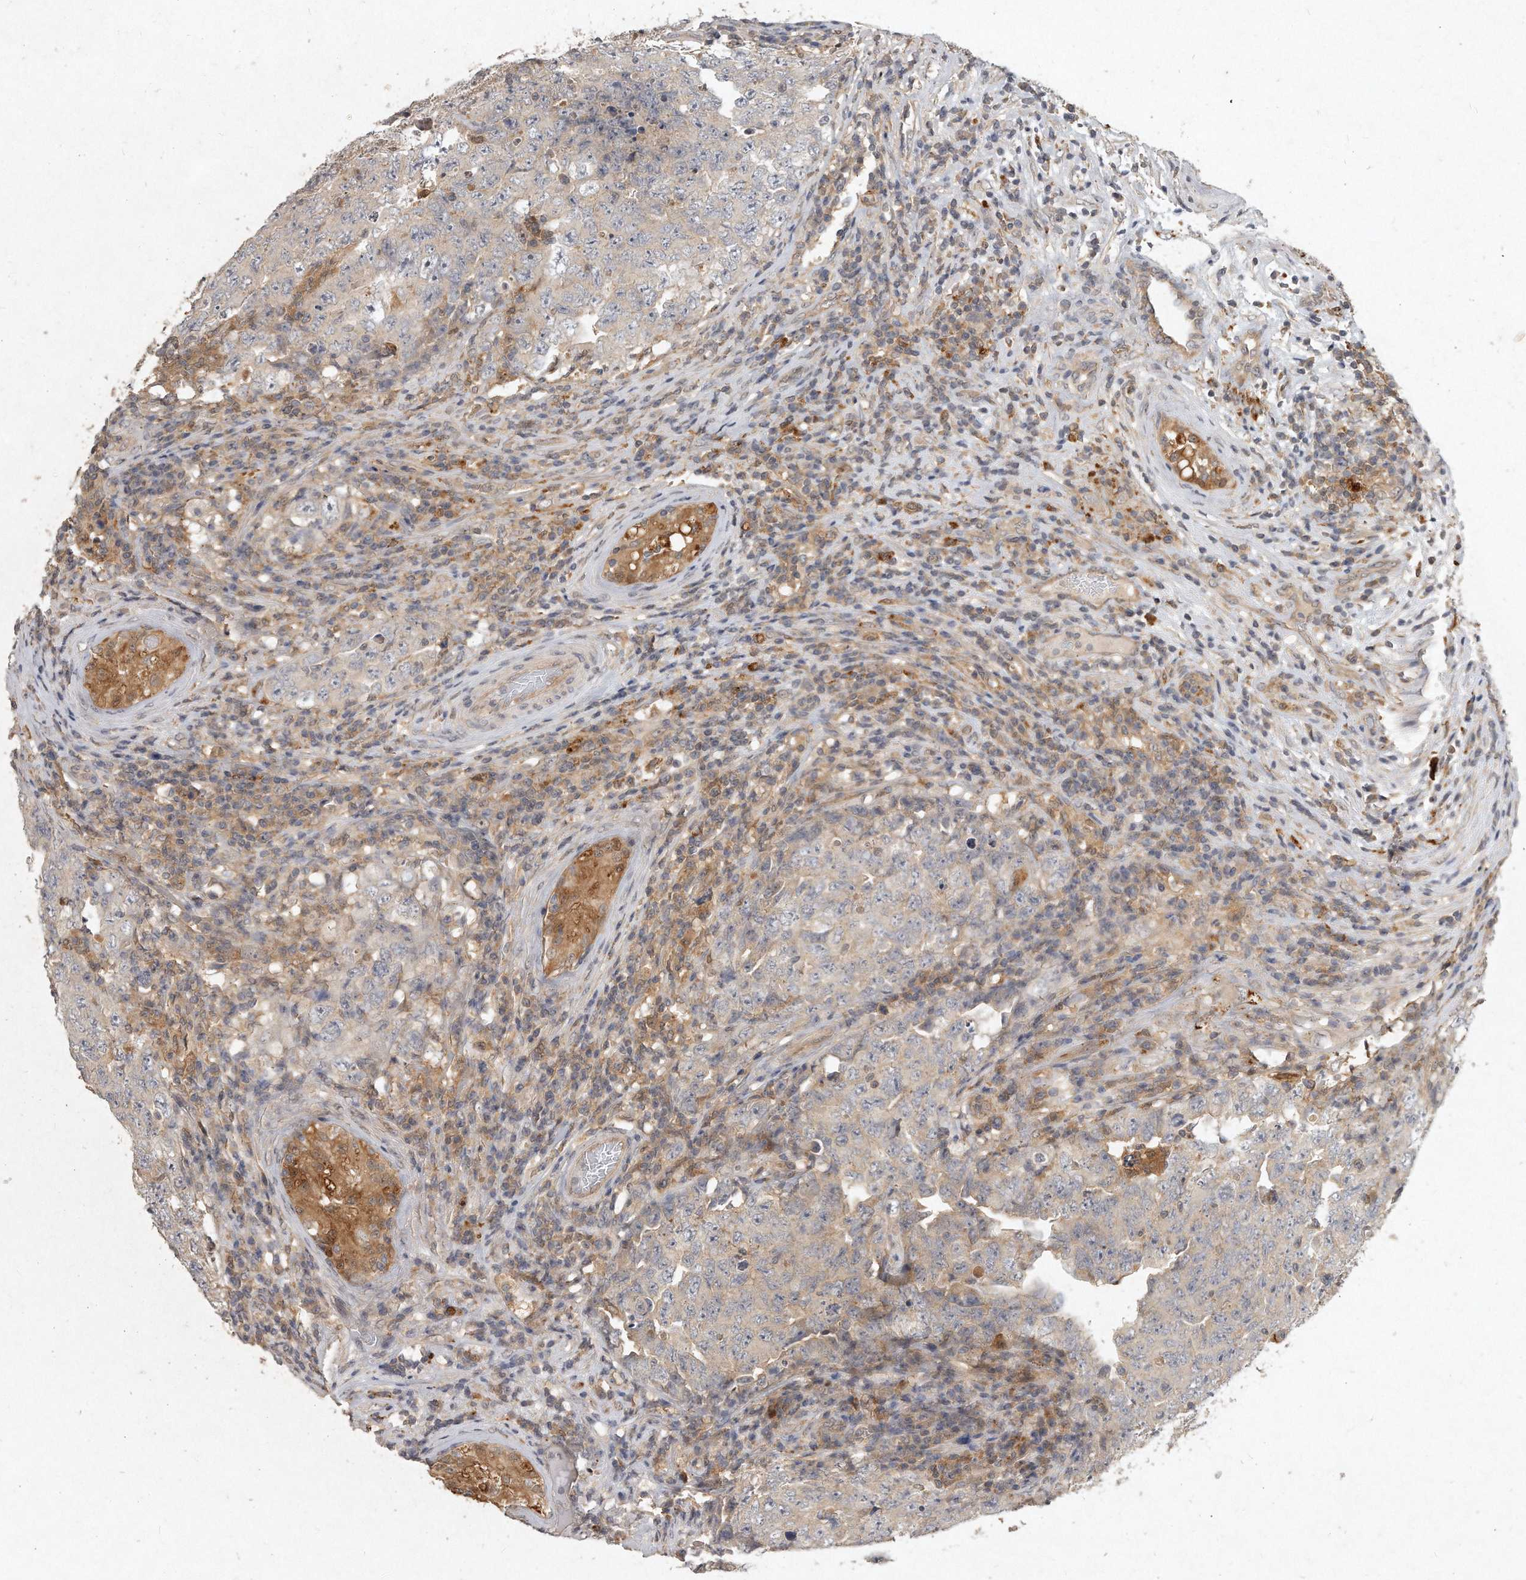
{"staining": {"intensity": "weak", "quantity": "<25%", "location": "cytoplasmic/membranous"}, "tissue": "testis cancer", "cell_type": "Tumor cells", "image_type": "cancer", "snomed": [{"axis": "morphology", "description": "Carcinoma, Embryonal, NOS"}, {"axis": "topography", "description": "Testis"}], "caption": "Photomicrograph shows no significant protein positivity in tumor cells of testis cancer (embryonal carcinoma).", "gene": "LGALS8", "patient": {"sex": "male", "age": 26}}